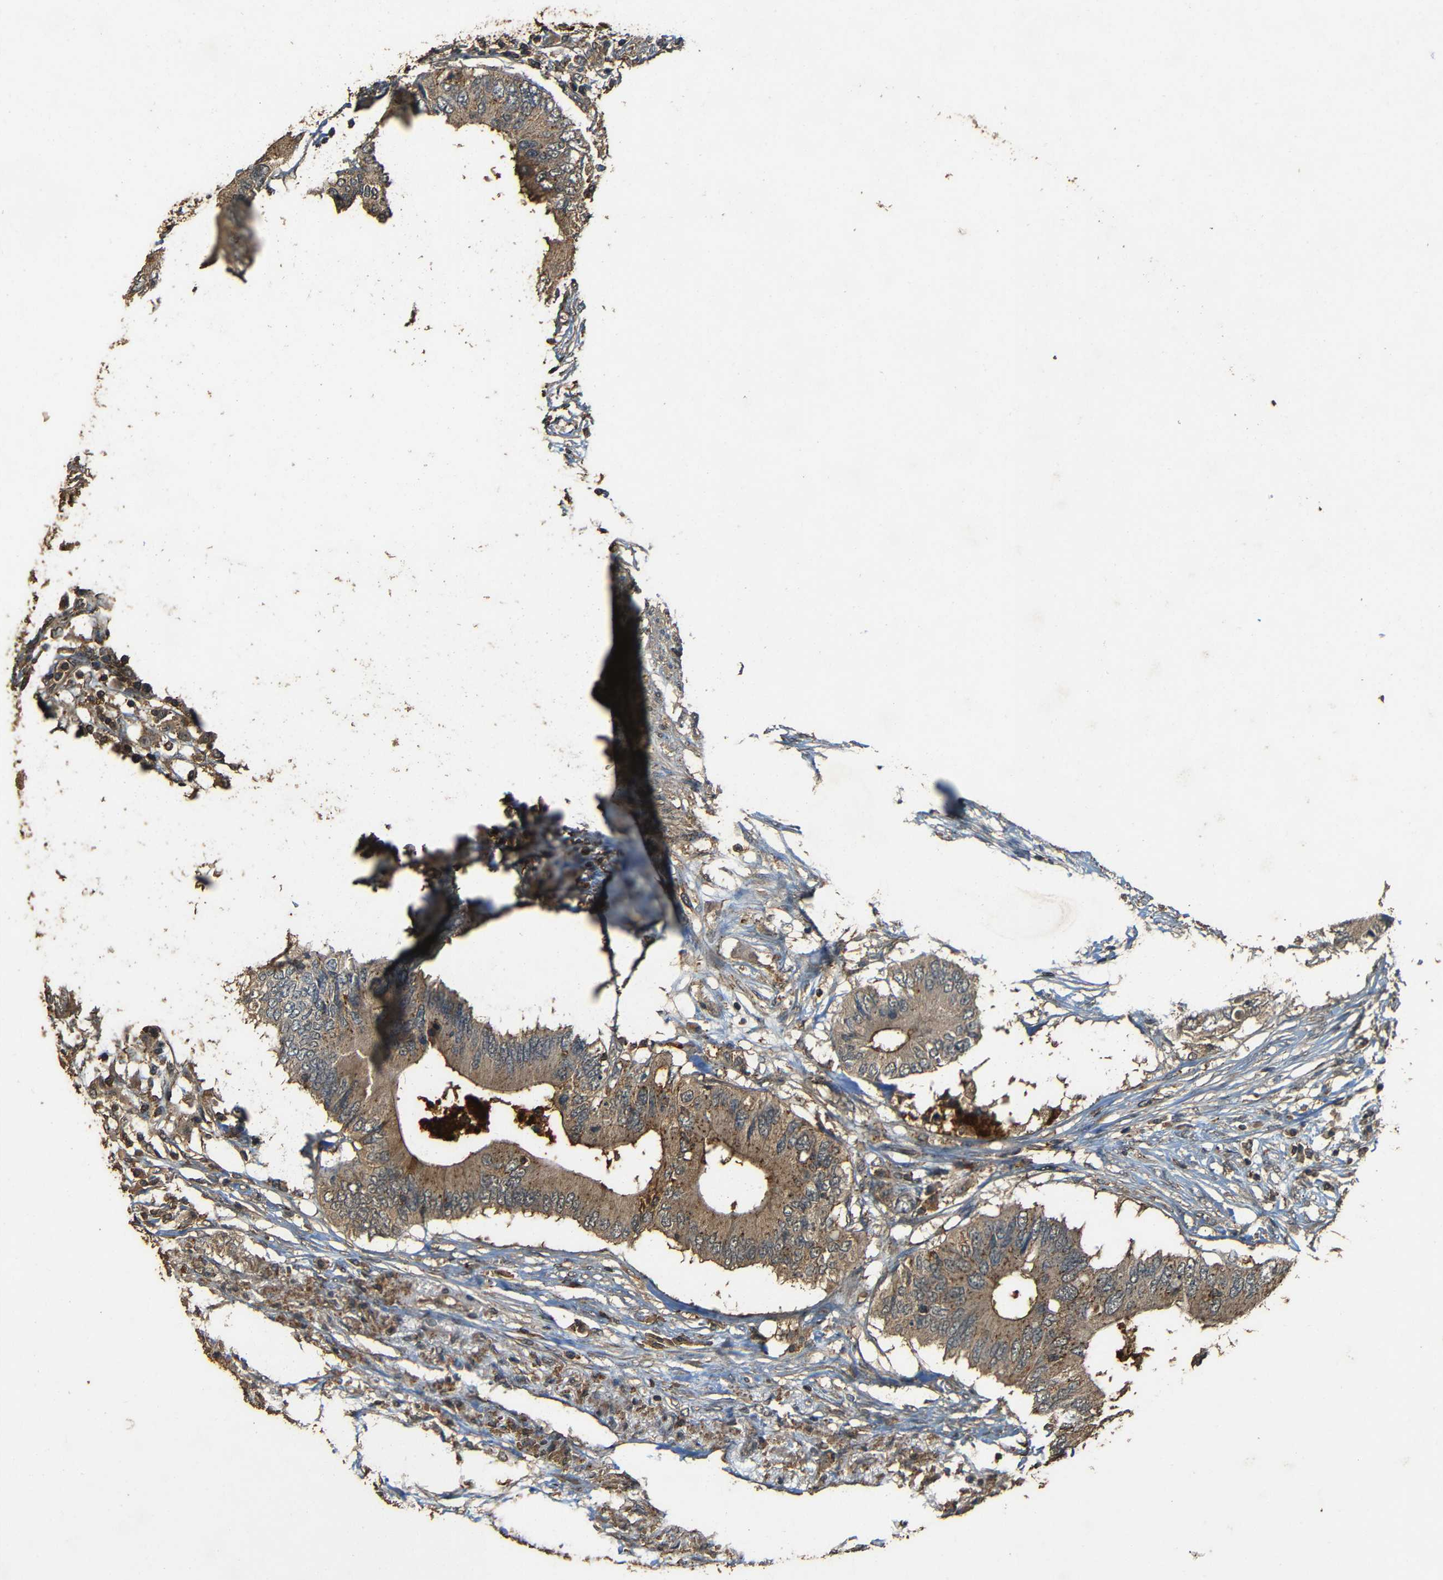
{"staining": {"intensity": "moderate", "quantity": ">75%", "location": "cytoplasmic/membranous"}, "tissue": "colorectal cancer", "cell_type": "Tumor cells", "image_type": "cancer", "snomed": [{"axis": "morphology", "description": "Adenocarcinoma, NOS"}, {"axis": "topography", "description": "Colon"}], "caption": "Colorectal adenocarcinoma stained with DAB immunohistochemistry (IHC) demonstrates medium levels of moderate cytoplasmic/membranous expression in about >75% of tumor cells.", "gene": "PDE5A", "patient": {"sex": "male", "age": 71}}